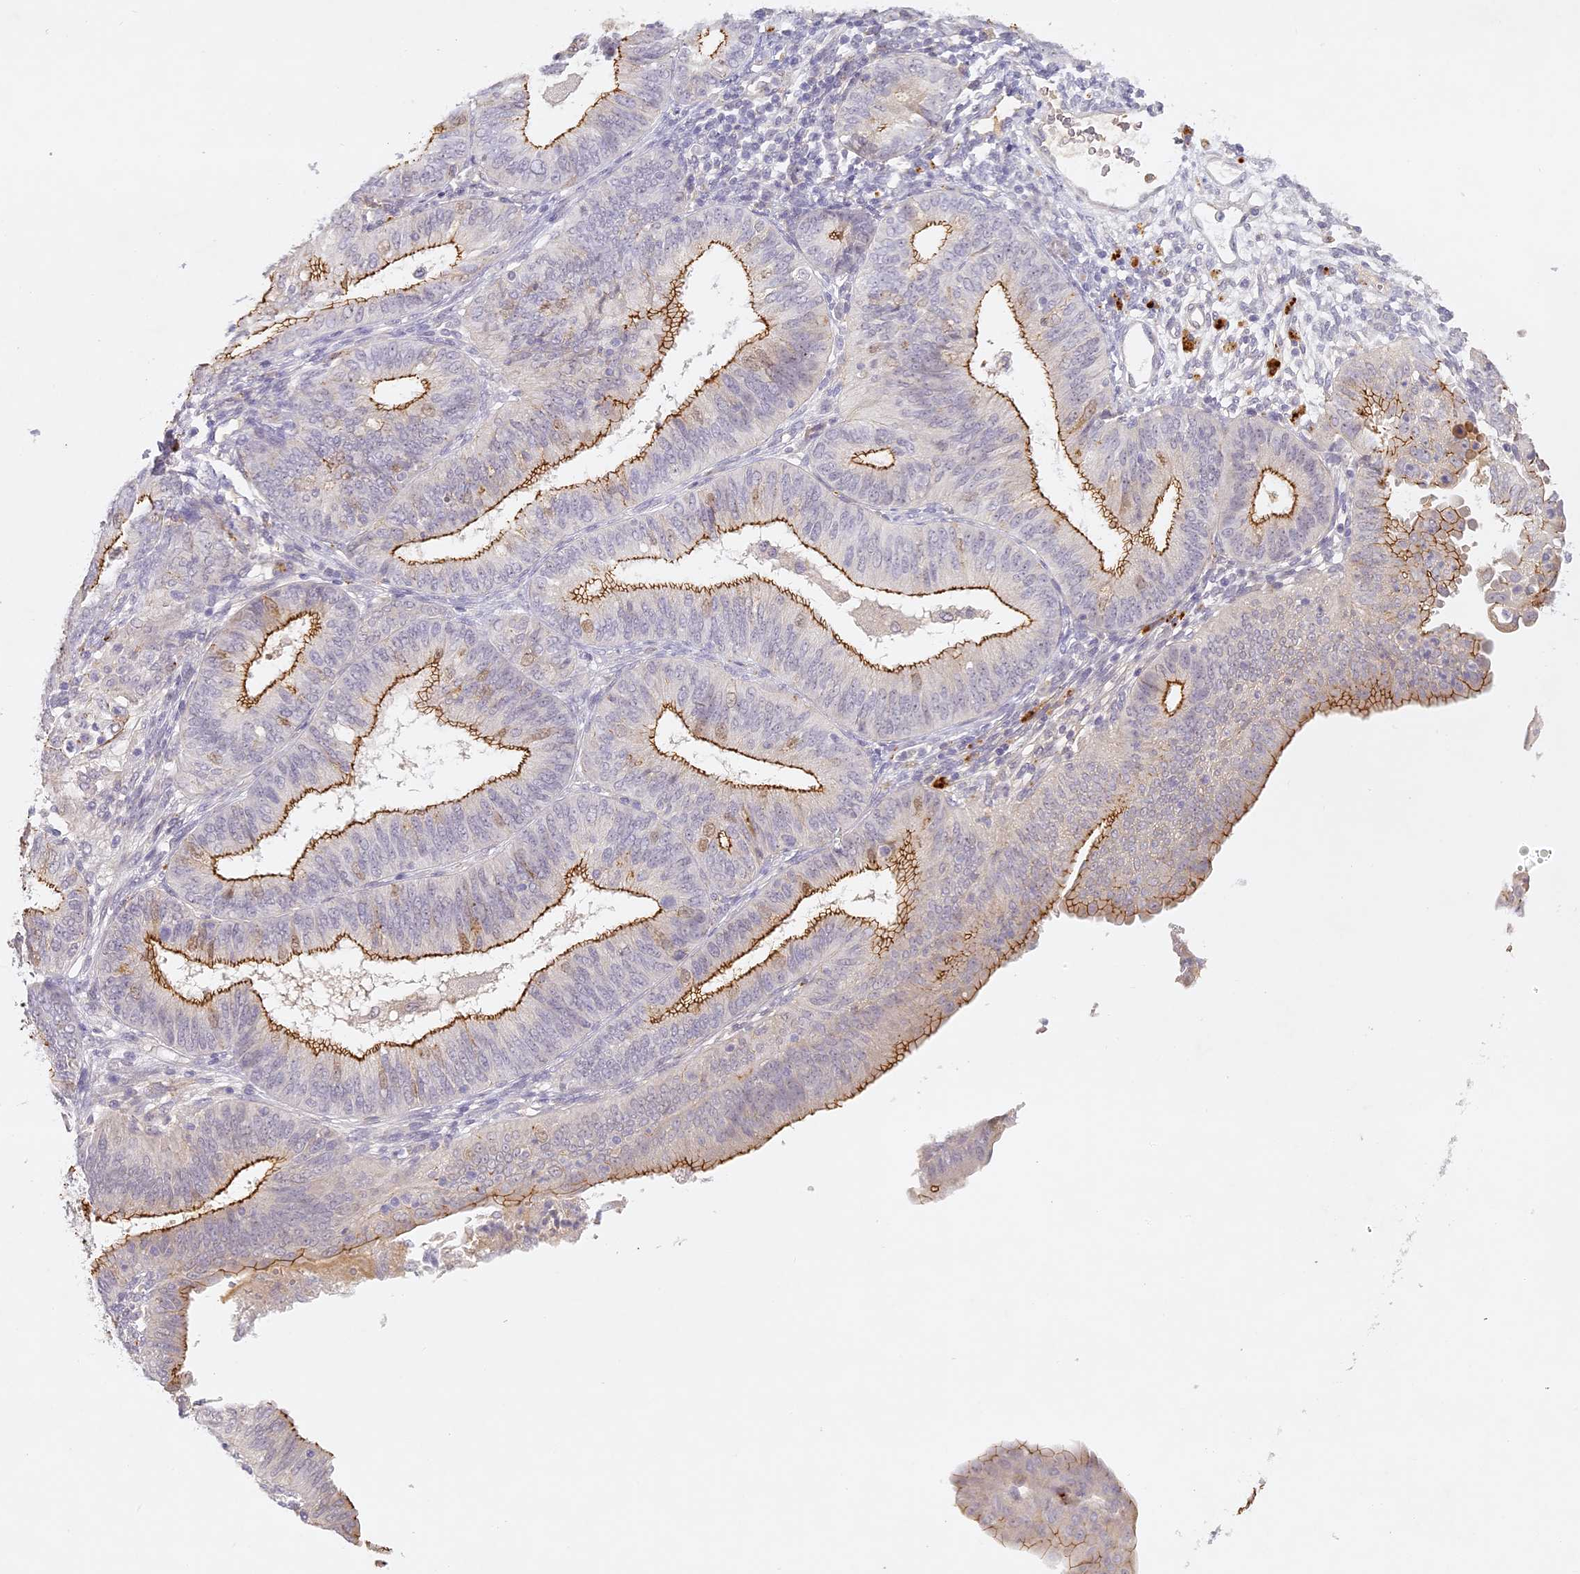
{"staining": {"intensity": "strong", "quantity": "25%-75%", "location": "cytoplasmic/membranous"}, "tissue": "endometrial cancer", "cell_type": "Tumor cells", "image_type": "cancer", "snomed": [{"axis": "morphology", "description": "Adenocarcinoma, NOS"}, {"axis": "topography", "description": "Endometrium"}], "caption": "This photomicrograph exhibits IHC staining of endometrial cancer (adenocarcinoma), with high strong cytoplasmic/membranous positivity in about 25%-75% of tumor cells.", "gene": "ELL3", "patient": {"sex": "female", "age": 51}}